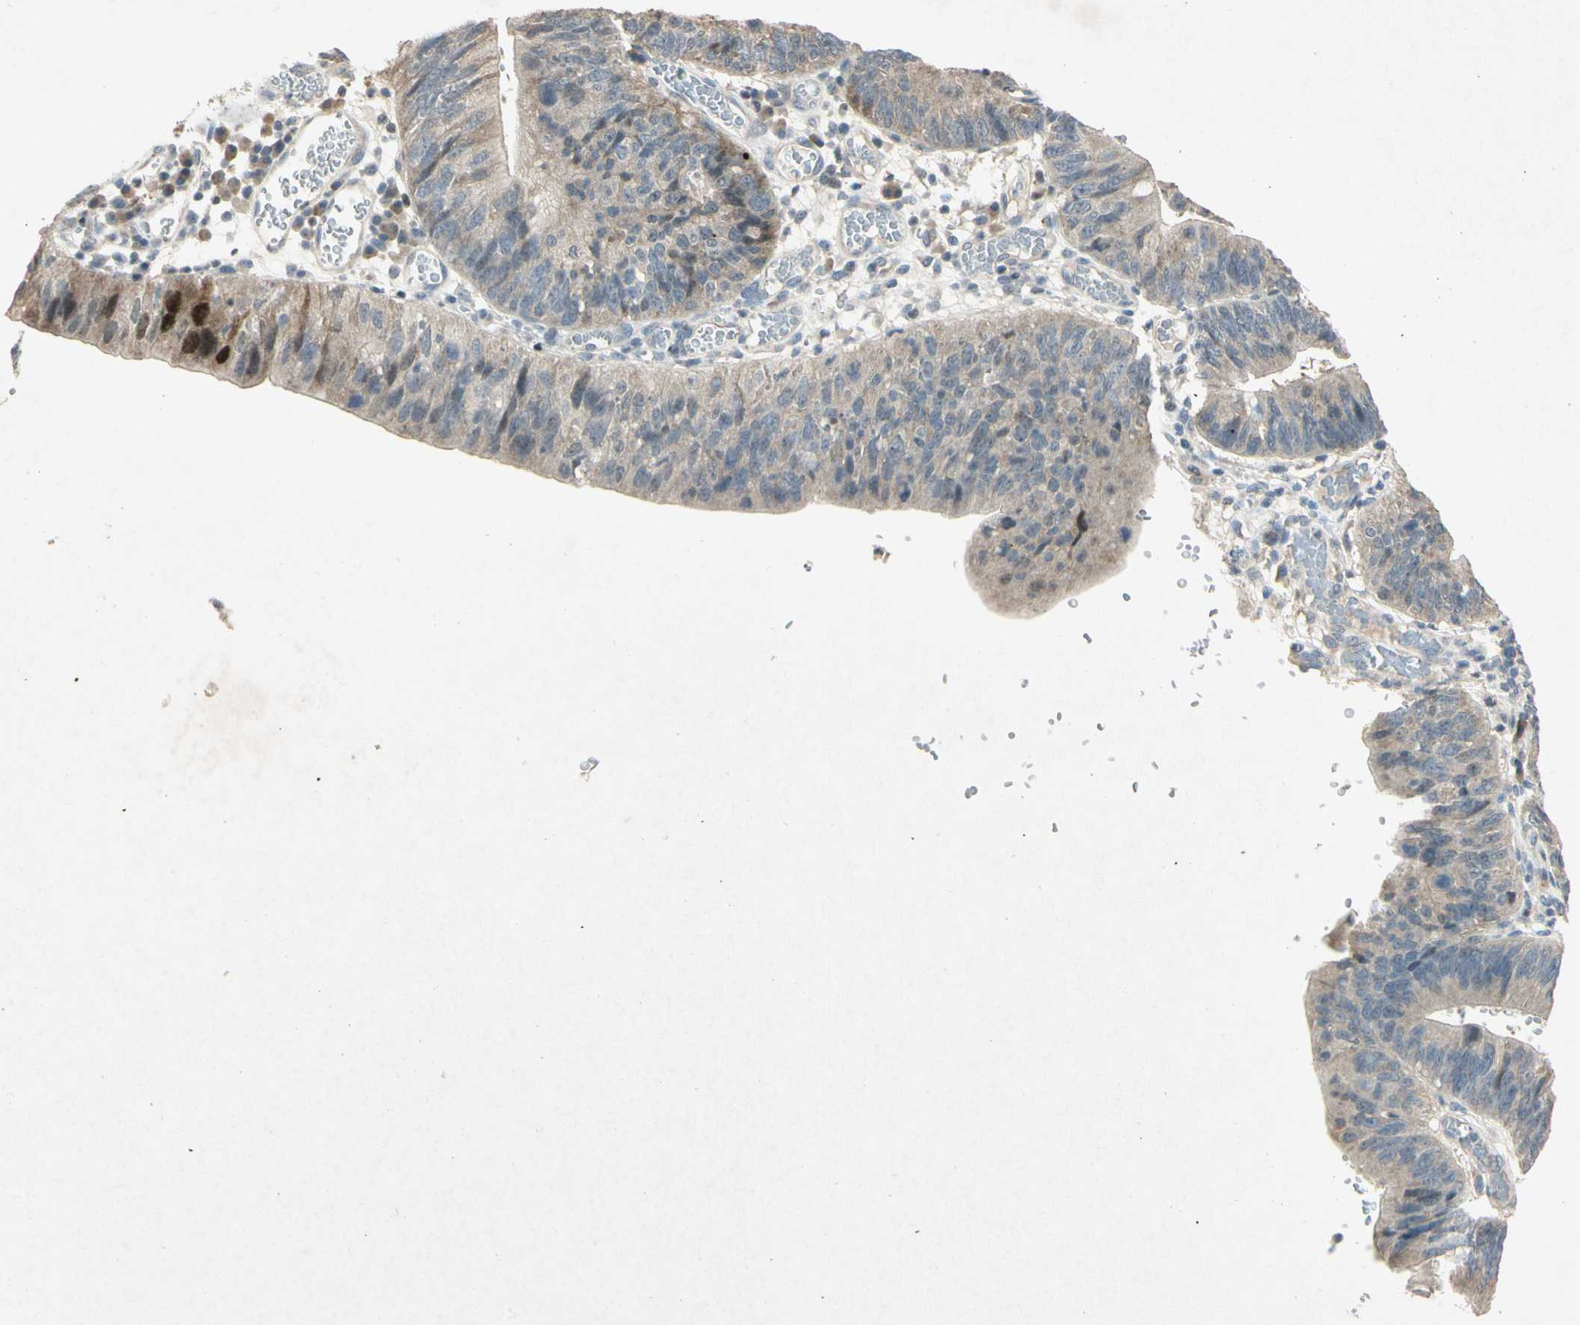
{"staining": {"intensity": "strong", "quantity": "<25%", "location": "nuclear"}, "tissue": "stomach cancer", "cell_type": "Tumor cells", "image_type": "cancer", "snomed": [{"axis": "morphology", "description": "Adenocarcinoma, NOS"}, {"axis": "topography", "description": "Stomach"}], "caption": "Stomach adenocarcinoma tissue displays strong nuclear staining in approximately <25% of tumor cells, visualized by immunohistochemistry.", "gene": "HSPA1B", "patient": {"sex": "male", "age": 59}}